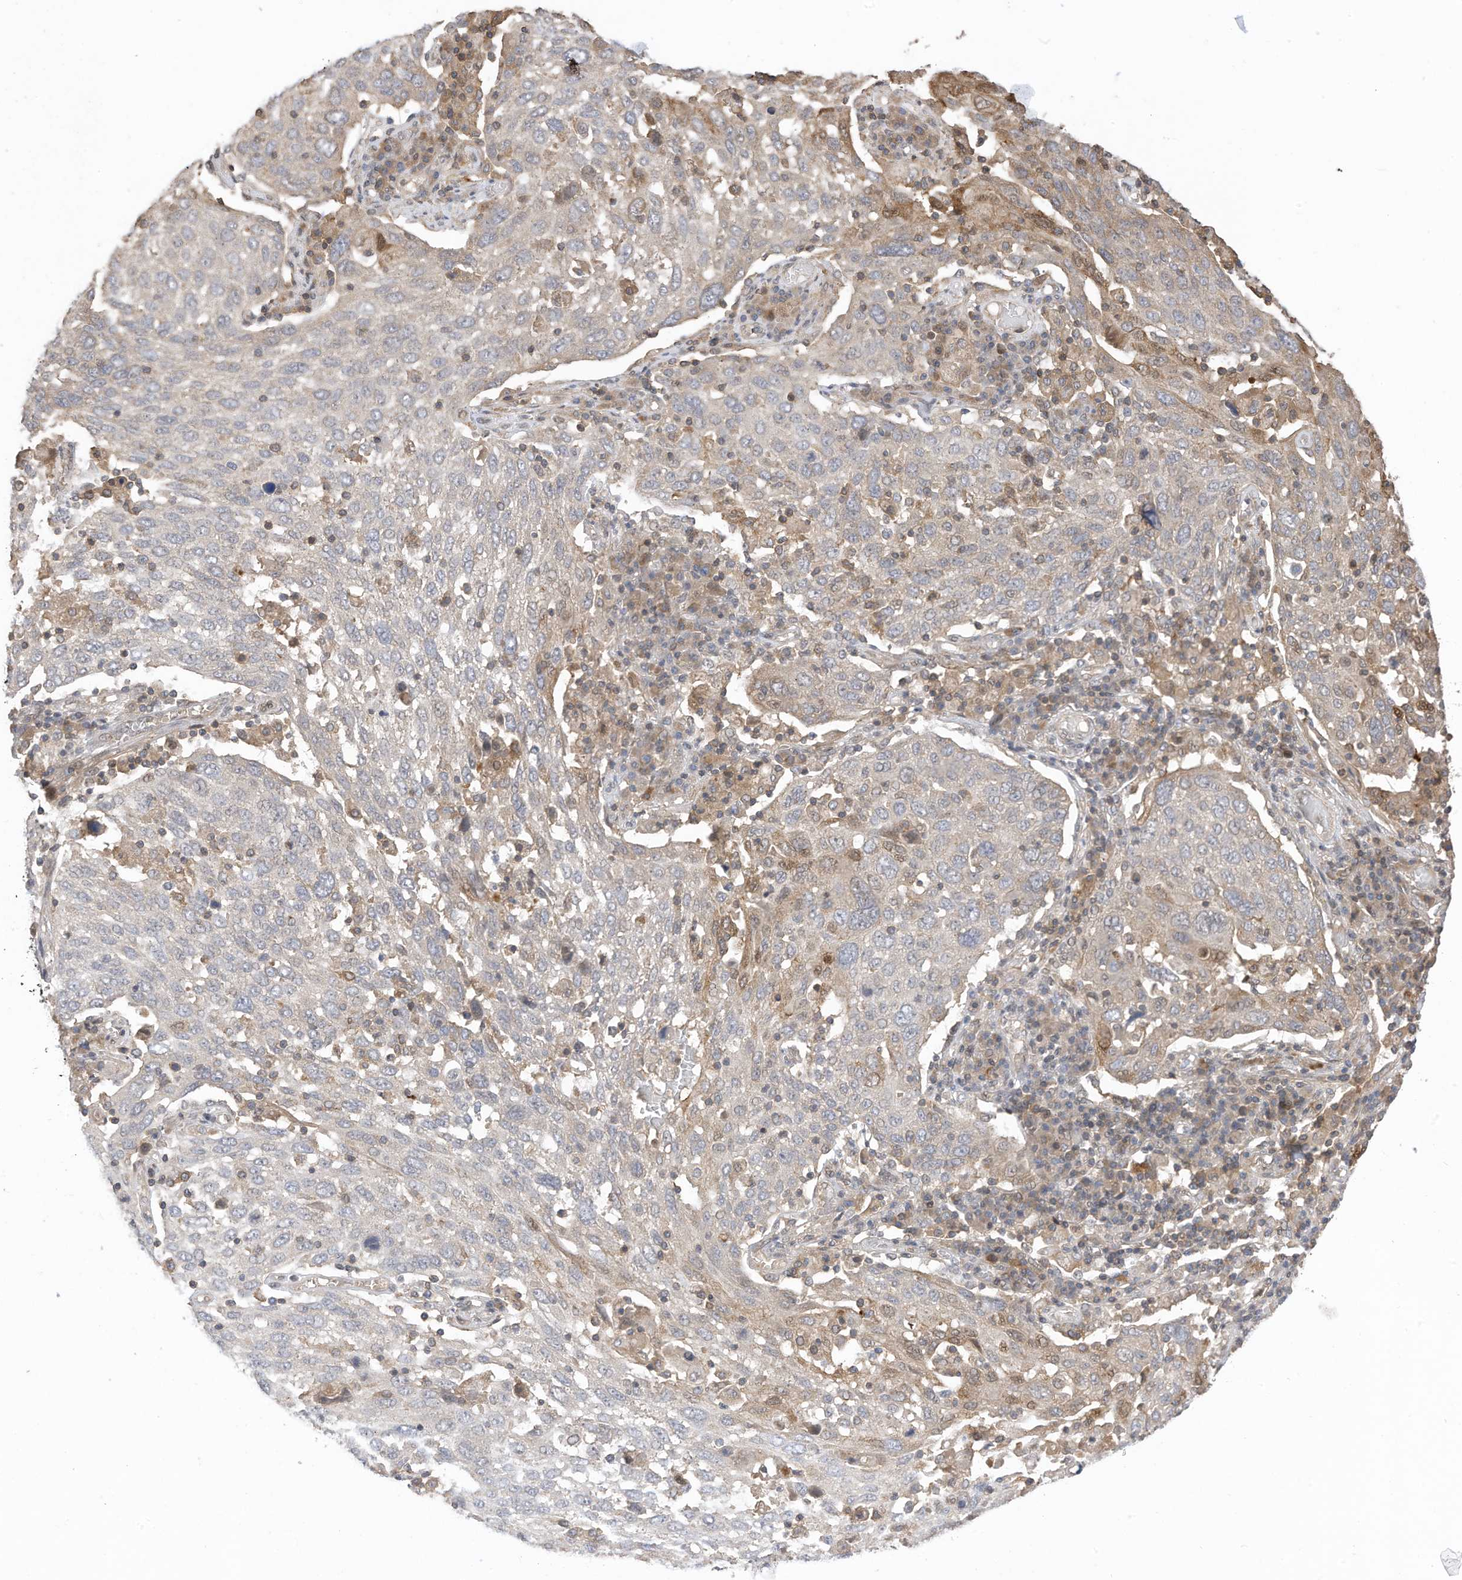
{"staining": {"intensity": "weak", "quantity": "<25%", "location": "cytoplasmic/membranous"}, "tissue": "lung cancer", "cell_type": "Tumor cells", "image_type": "cancer", "snomed": [{"axis": "morphology", "description": "Squamous cell carcinoma, NOS"}, {"axis": "topography", "description": "Lung"}], "caption": "Immunohistochemical staining of lung squamous cell carcinoma demonstrates no significant staining in tumor cells.", "gene": "REC8", "patient": {"sex": "male", "age": 65}}